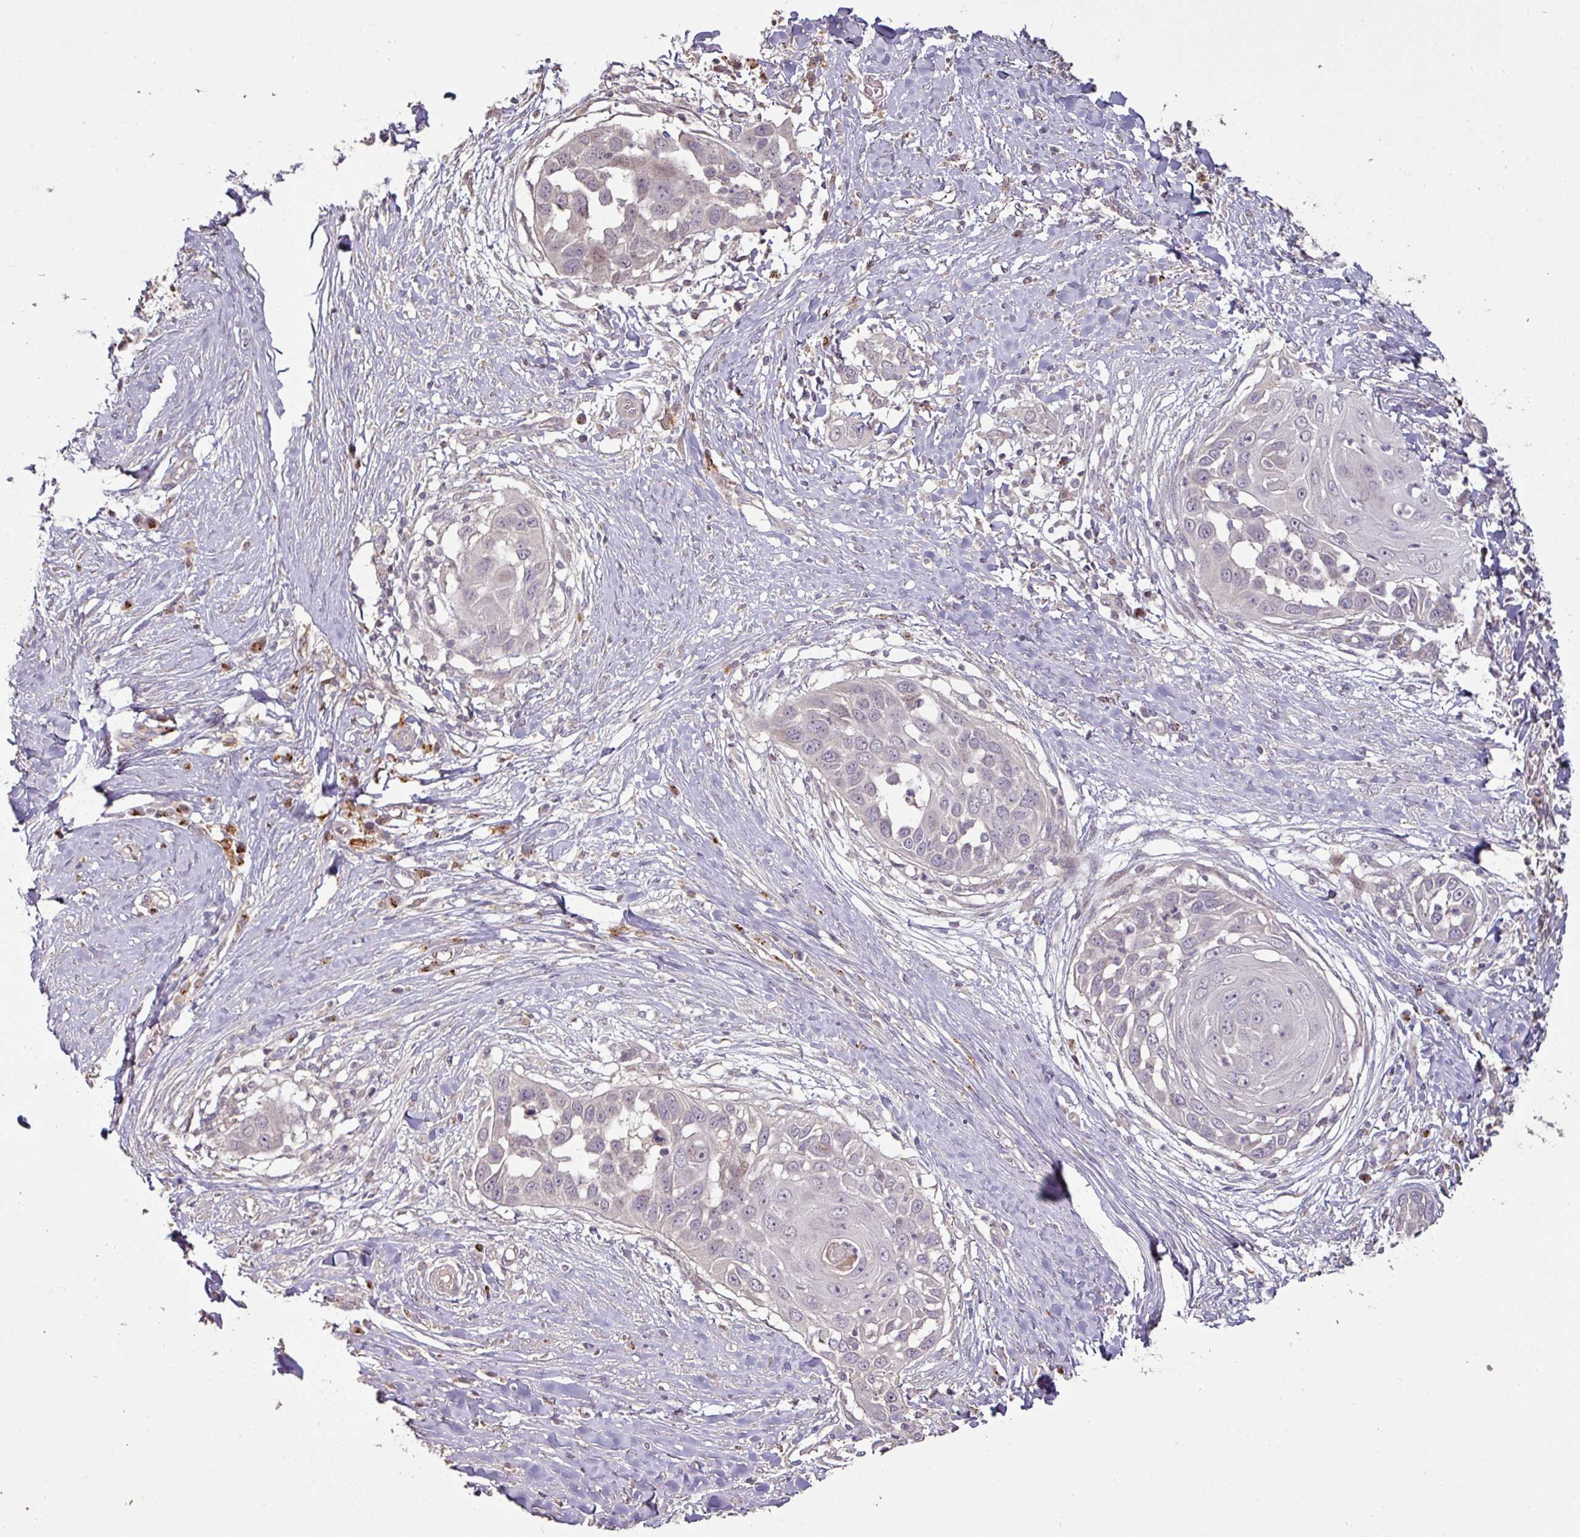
{"staining": {"intensity": "negative", "quantity": "none", "location": "none"}, "tissue": "skin cancer", "cell_type": "Tumor cells", "image_type": "cancer", "snomed": [{"axis": "morphology", "description": "Squamous cell carcinoma, NOS"}, {"axis": "topography", "description": "Skin"}], "caption": "Squamous cell carcinoma (skin) was stained to show a protein in brown. There is no significant positivity in tumor cells.", "gene": "CXCR5", "patient": {"sex": "female", "age": 44}}